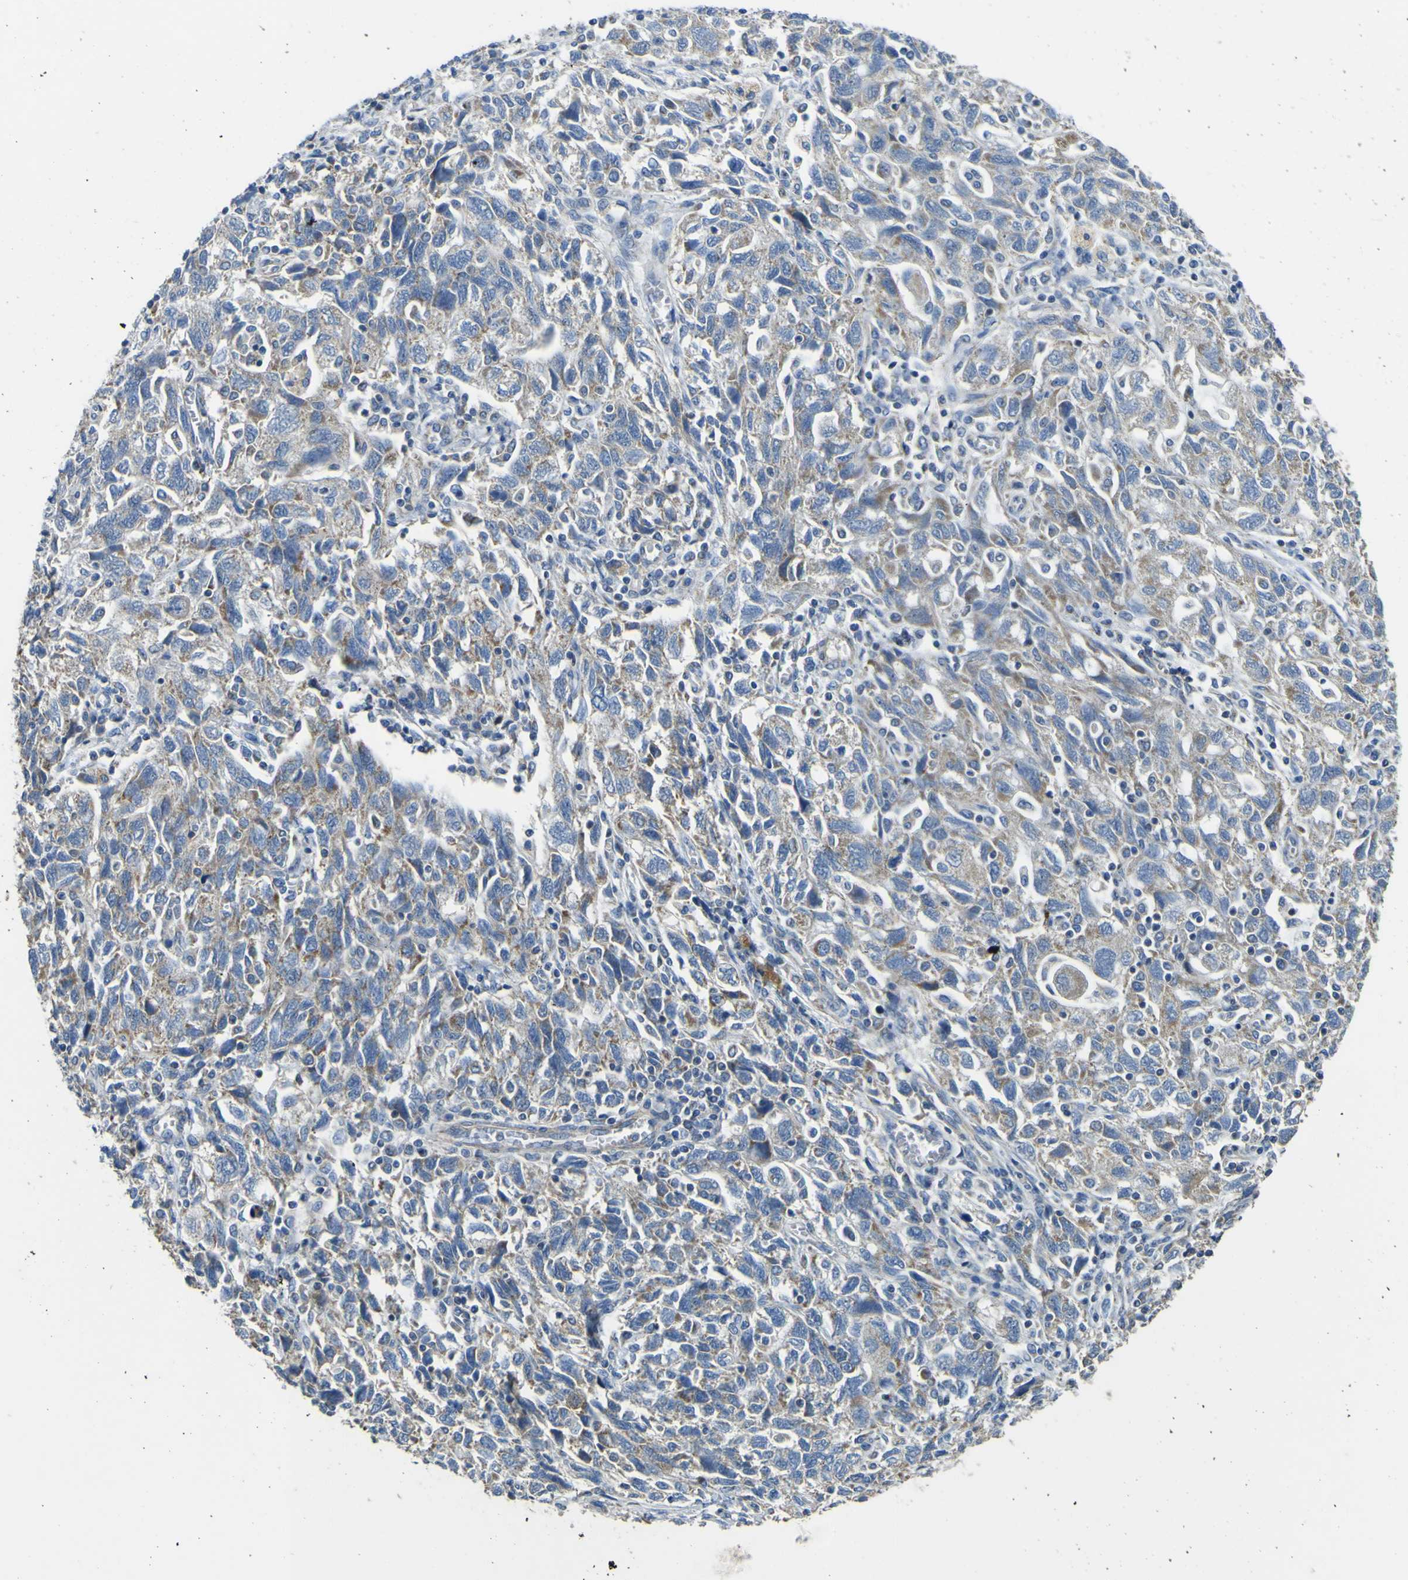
{"staining": {"intensity": "weak", "quantity": ">75%", "location": "cytoplasmic/membranous"}, "tissue": "ovarian cancer", "cell_type": "Tumor cells", "image_type": "cancer", "snomed": [{"axis": "morphology", "description": "Carcinoma, NOS"}, {"axis": "morphology", "description": "Cystadenocarcinoma, serous, NOS"}, {"axis": "topography", "description": "Ovary"}], "caption": "A low amount of weak cytoplasmic/membranous expression is present in about >75% of tumor cells in ovarian carcinoma tissue.", "gene": "ALDH18A1", "patient": {"sex": "female", "age": 69}}